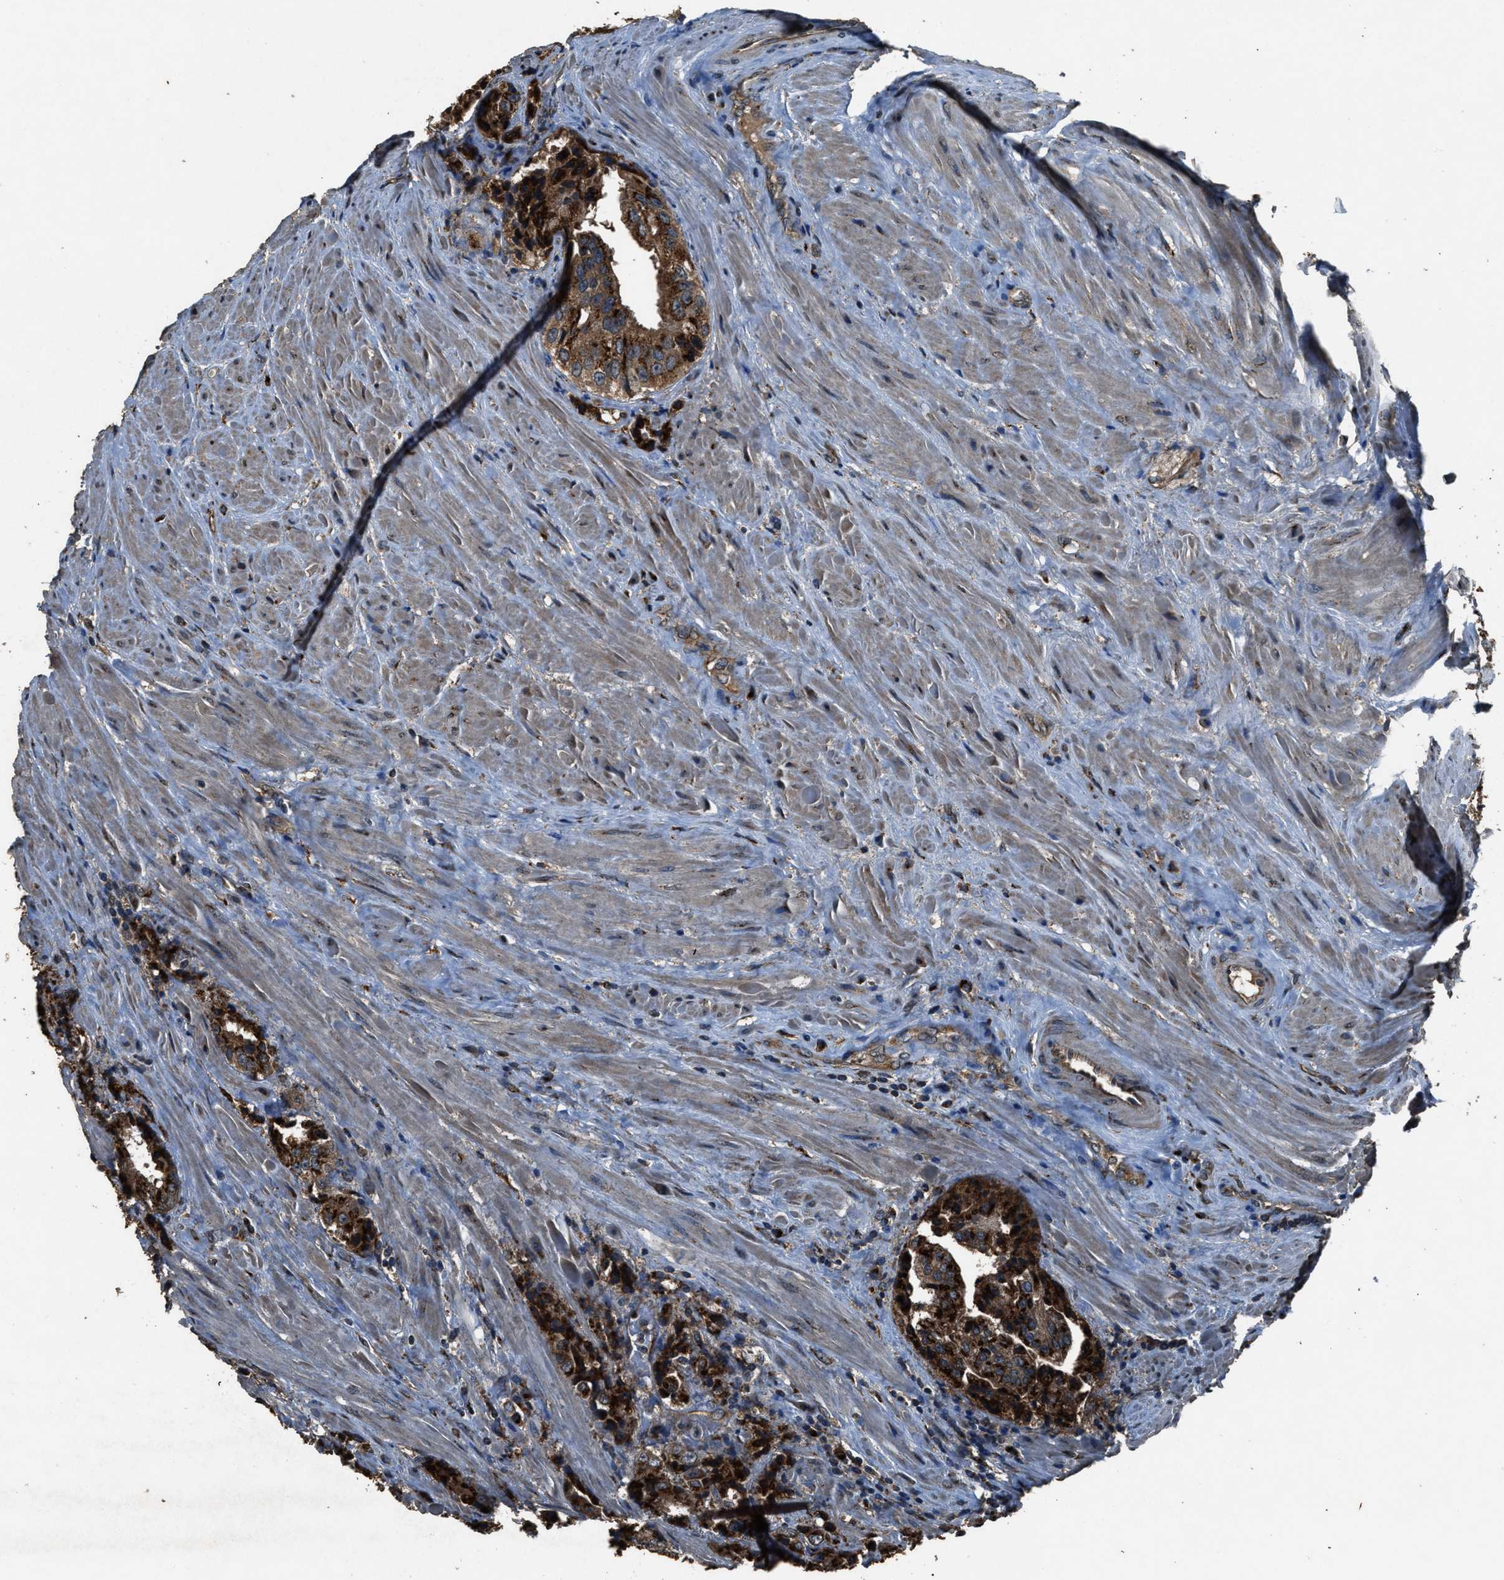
{"staining": {"intensity": "strong", "quantity": ">75%", "location": "cytoplasmic/membranous"}, "tissue": "prostate cancer", "cell_type": "Tumor cells", "image_type": "cancer", "snomed": [{"axis": "morphology", "description": "Adenocarcinoma, High grade"}, {"axis": "topography", "description": "Prostate"}], "caption": "Adenocarcinoma (high-grade) (prostate) stained with immunohistochemistry (IHC) demonstrates strong cytoplasmic/membranous expression in approximately >75% of tumor cells.", "gene": "SLC38A10", "patient": {"sex": "male", "age": 61}}